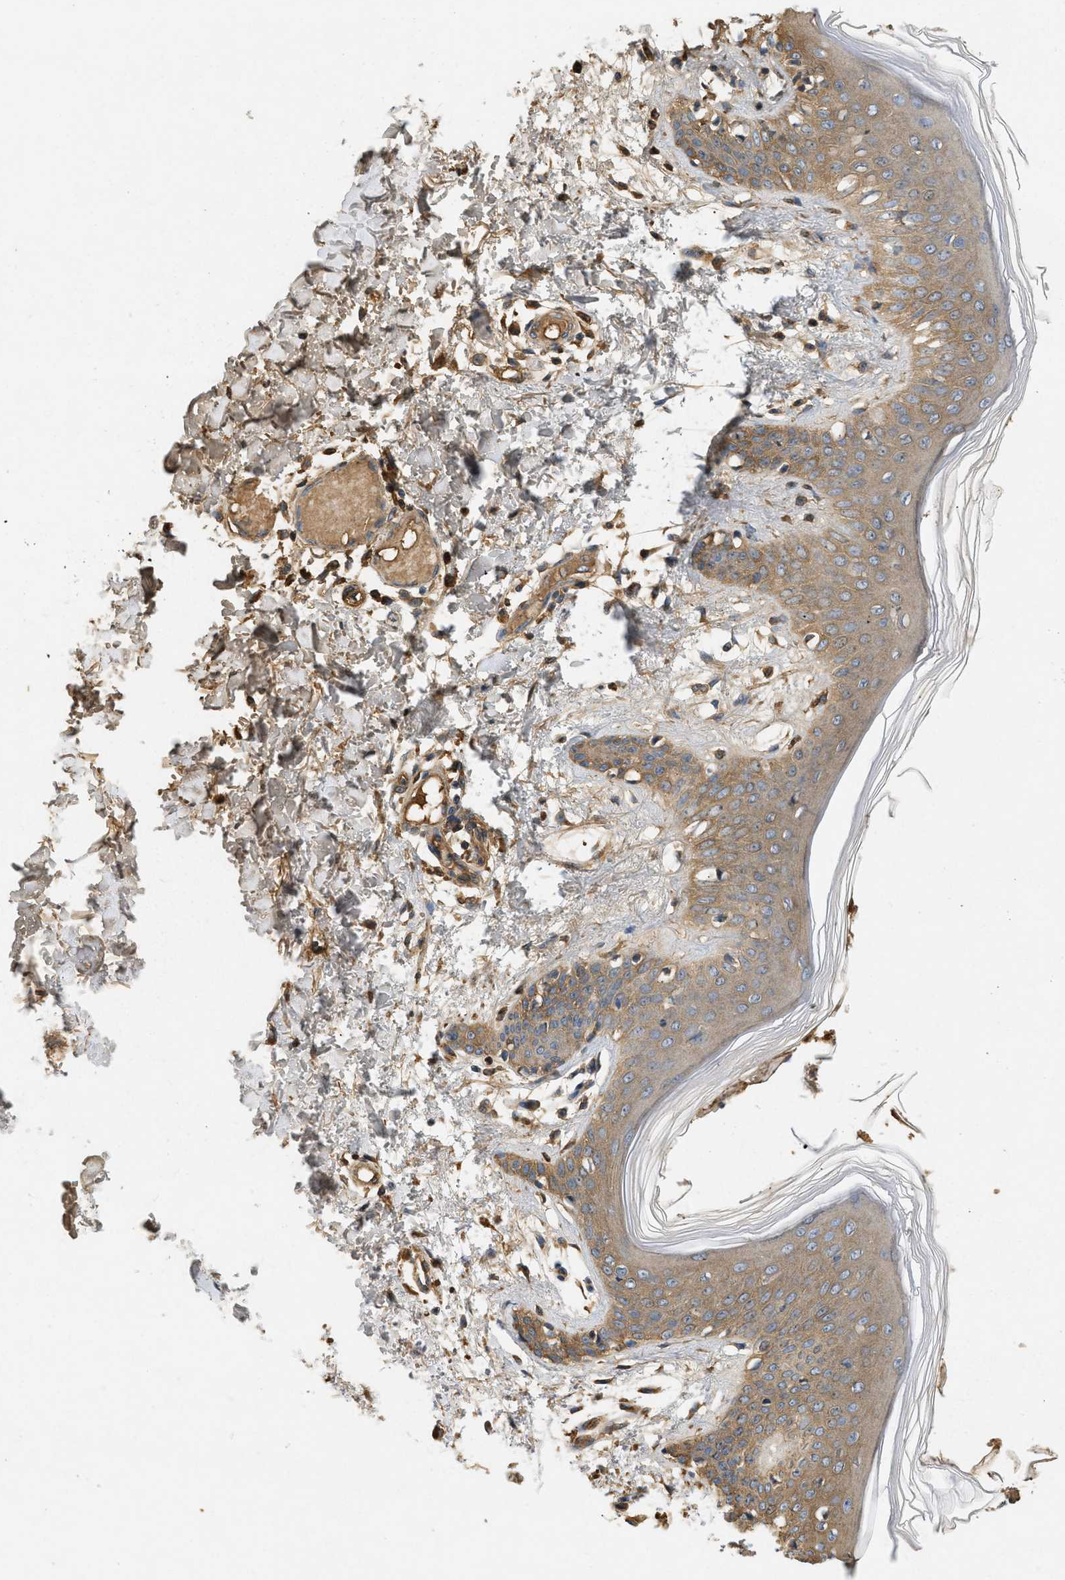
{"staining": {"intensity": "moderate", "quantity": ">75%", "location": "cytoplasmic/membranous"}, "tissue": "skin", "cell_type": "Fibroblasts", "image_type": "normal", "snomed": [{"axis": "morphology", "description": "Normal tissue, NOS"}, {"axis": "topography", "description": "Skin"}], "caption": "Brown immunohistochemical staining in normal human skin demonstrates moderate cytoplasmic/membranous expression in about >75% of fibroblasts. (DAB IHC with brightfield microscopy, high magnification).", "gene": "F8", "patient": {"sex": "male", "age": 53}}